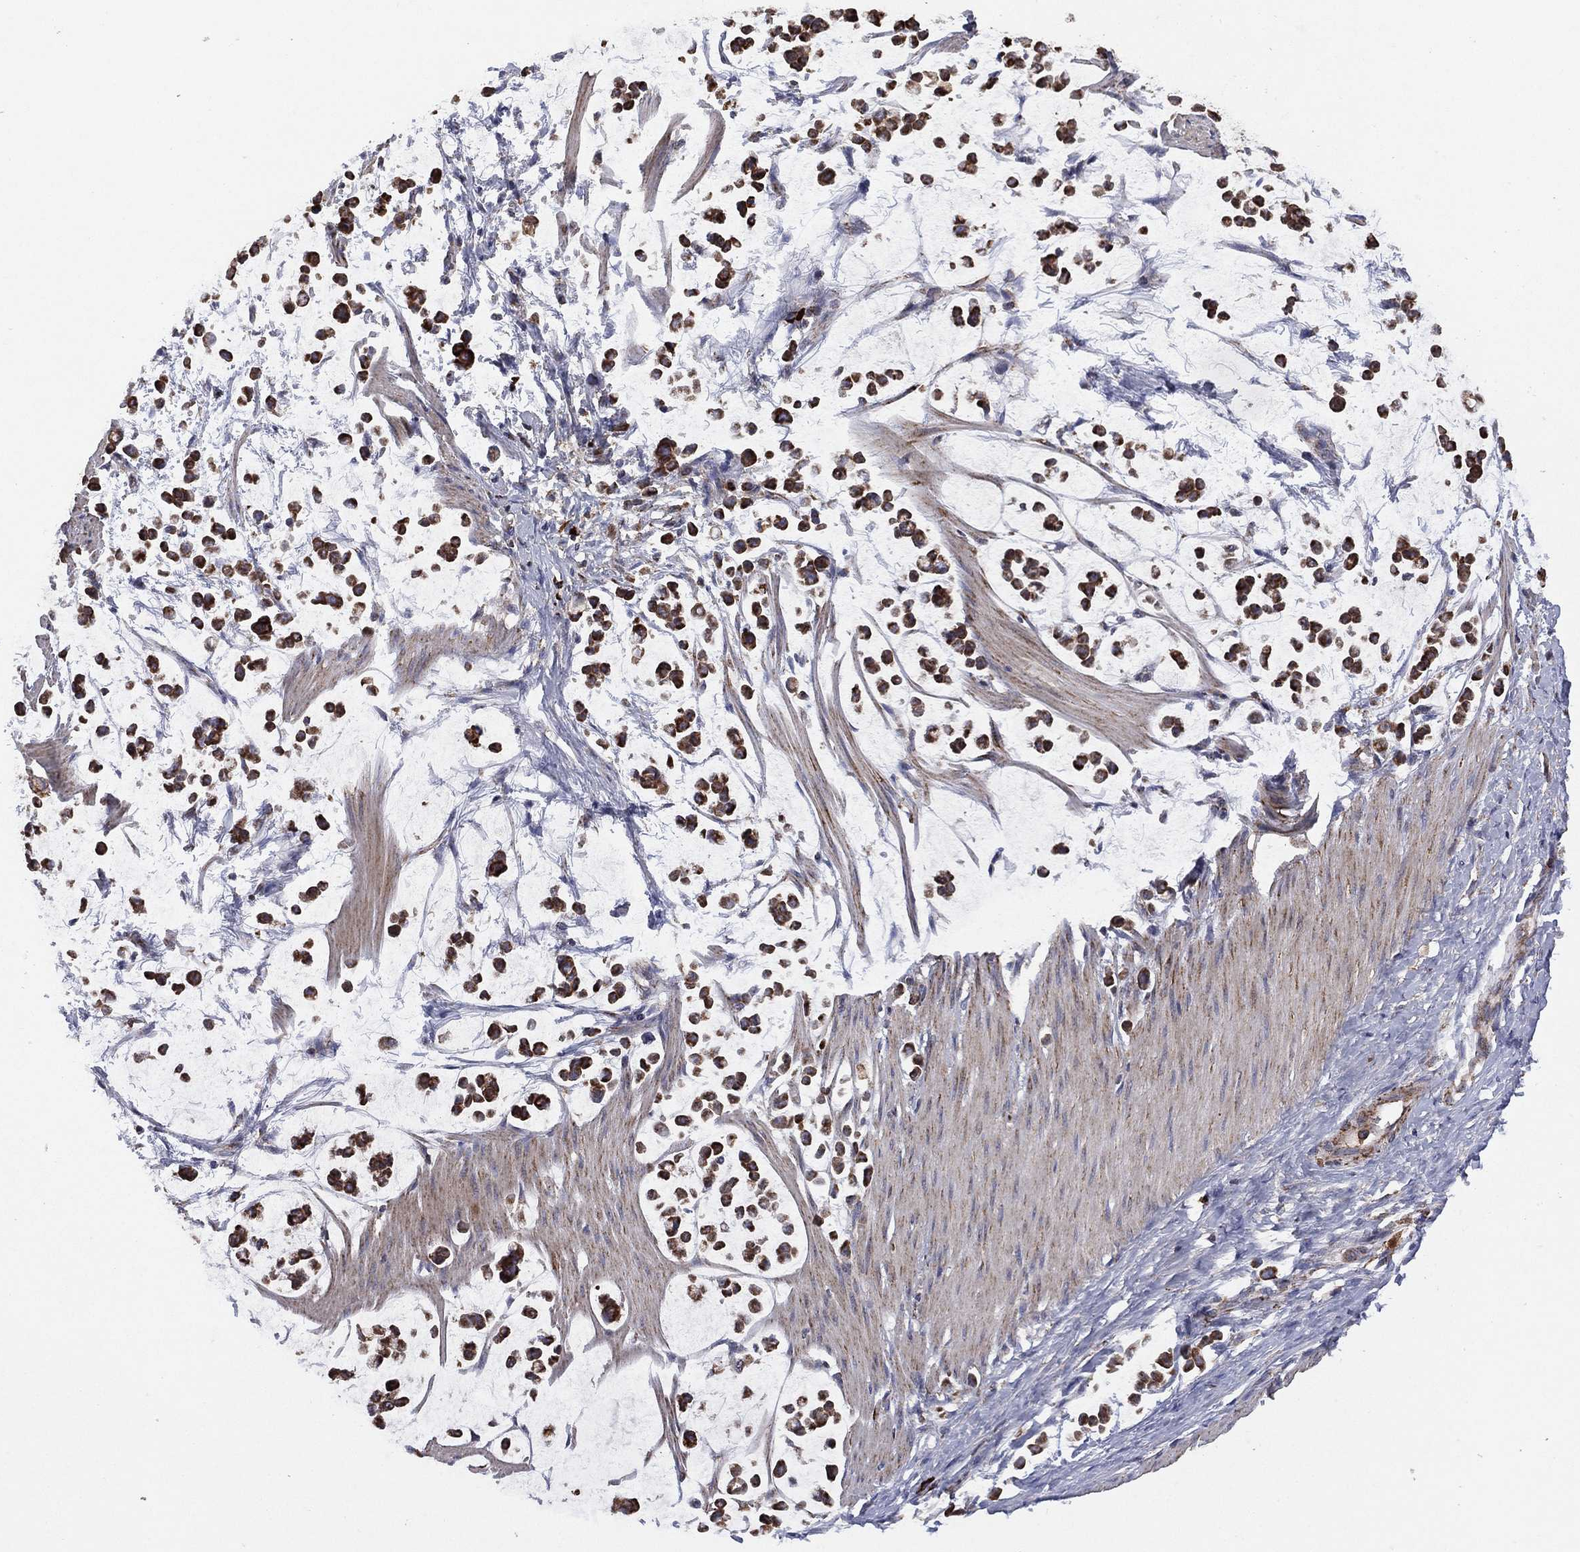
{"staining": {"intensity": "strong", "quantity": ">75%", "location": "cytoplasmic/membranous"}, "tissue": "stomach cancer", "cell_type": "Tumor cells", "image_type": "cancer", "snomed": [{"axis": "morphology", "description": "Adenocarcinoma, NOS"}, {"axis": "topography", "description": "Stomach"}], "caption": "Stomach adenocarcinoma stained for a protein displays strong cytoplasmic/membranous positivity in tumor cells.", "gene": "PPP2R5A", "patient": {"sex": "male", "age": 82}}